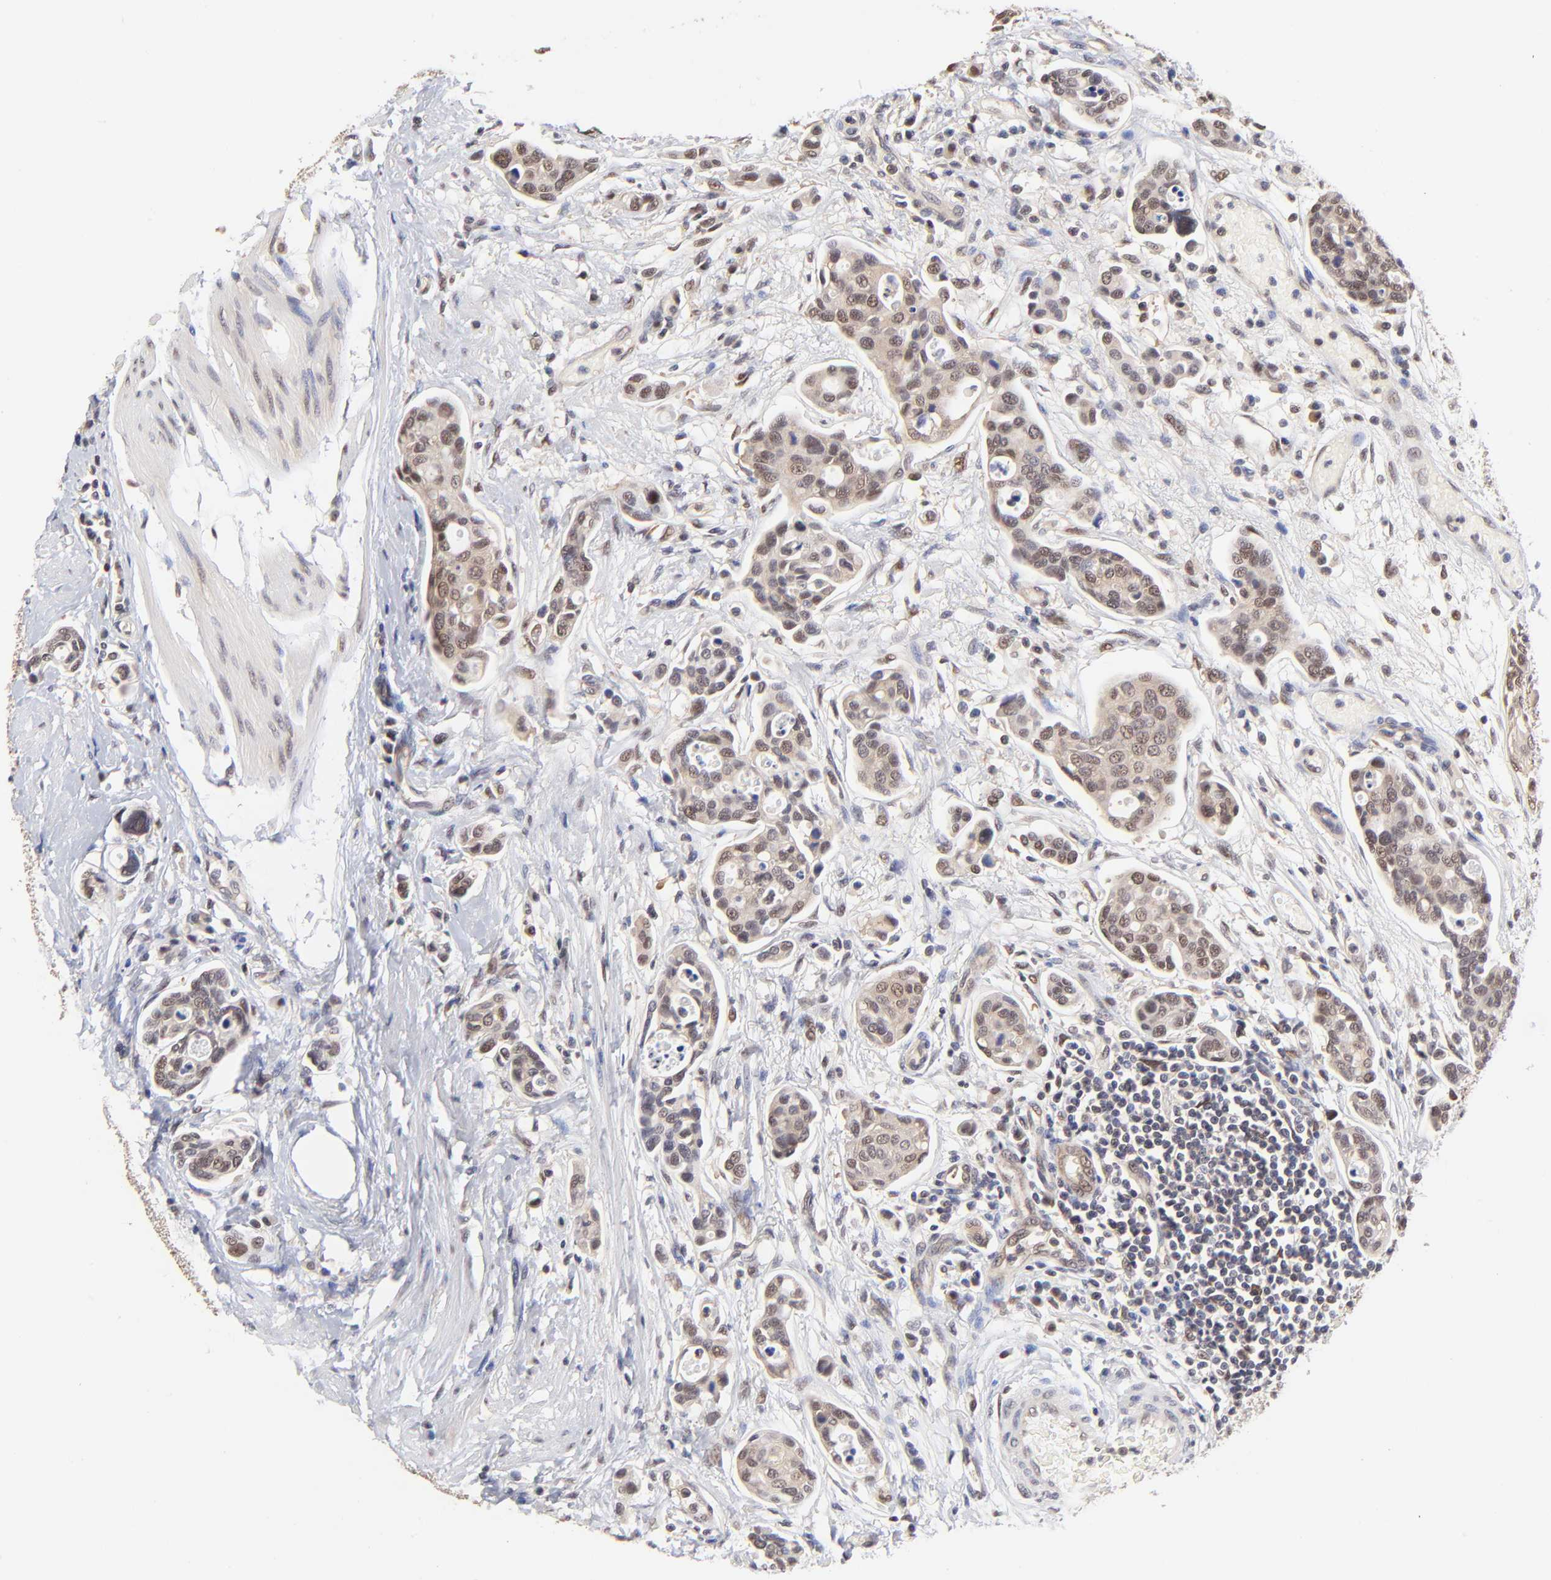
{"staining": {"intensity": "weak", "quantity": "25%-75%", "location": "nuclear"}, "tissue": "urothelial cancer", "cell_type": "Tumor cells", "image_type": "cancer", "snomed": [{"axis": "morphology", "description": "Urothelial carcinoma, High grade"}, {"axis": "topography", "description": "Urinary bladder"}], "caption": "Urothelial cancer stained for a protein (brown) reveals weak nuclear positive staining in about 25%-75% of tumor cells.", "gene": "PSMC4", "patient": {"sex": "male", "age": 78}}